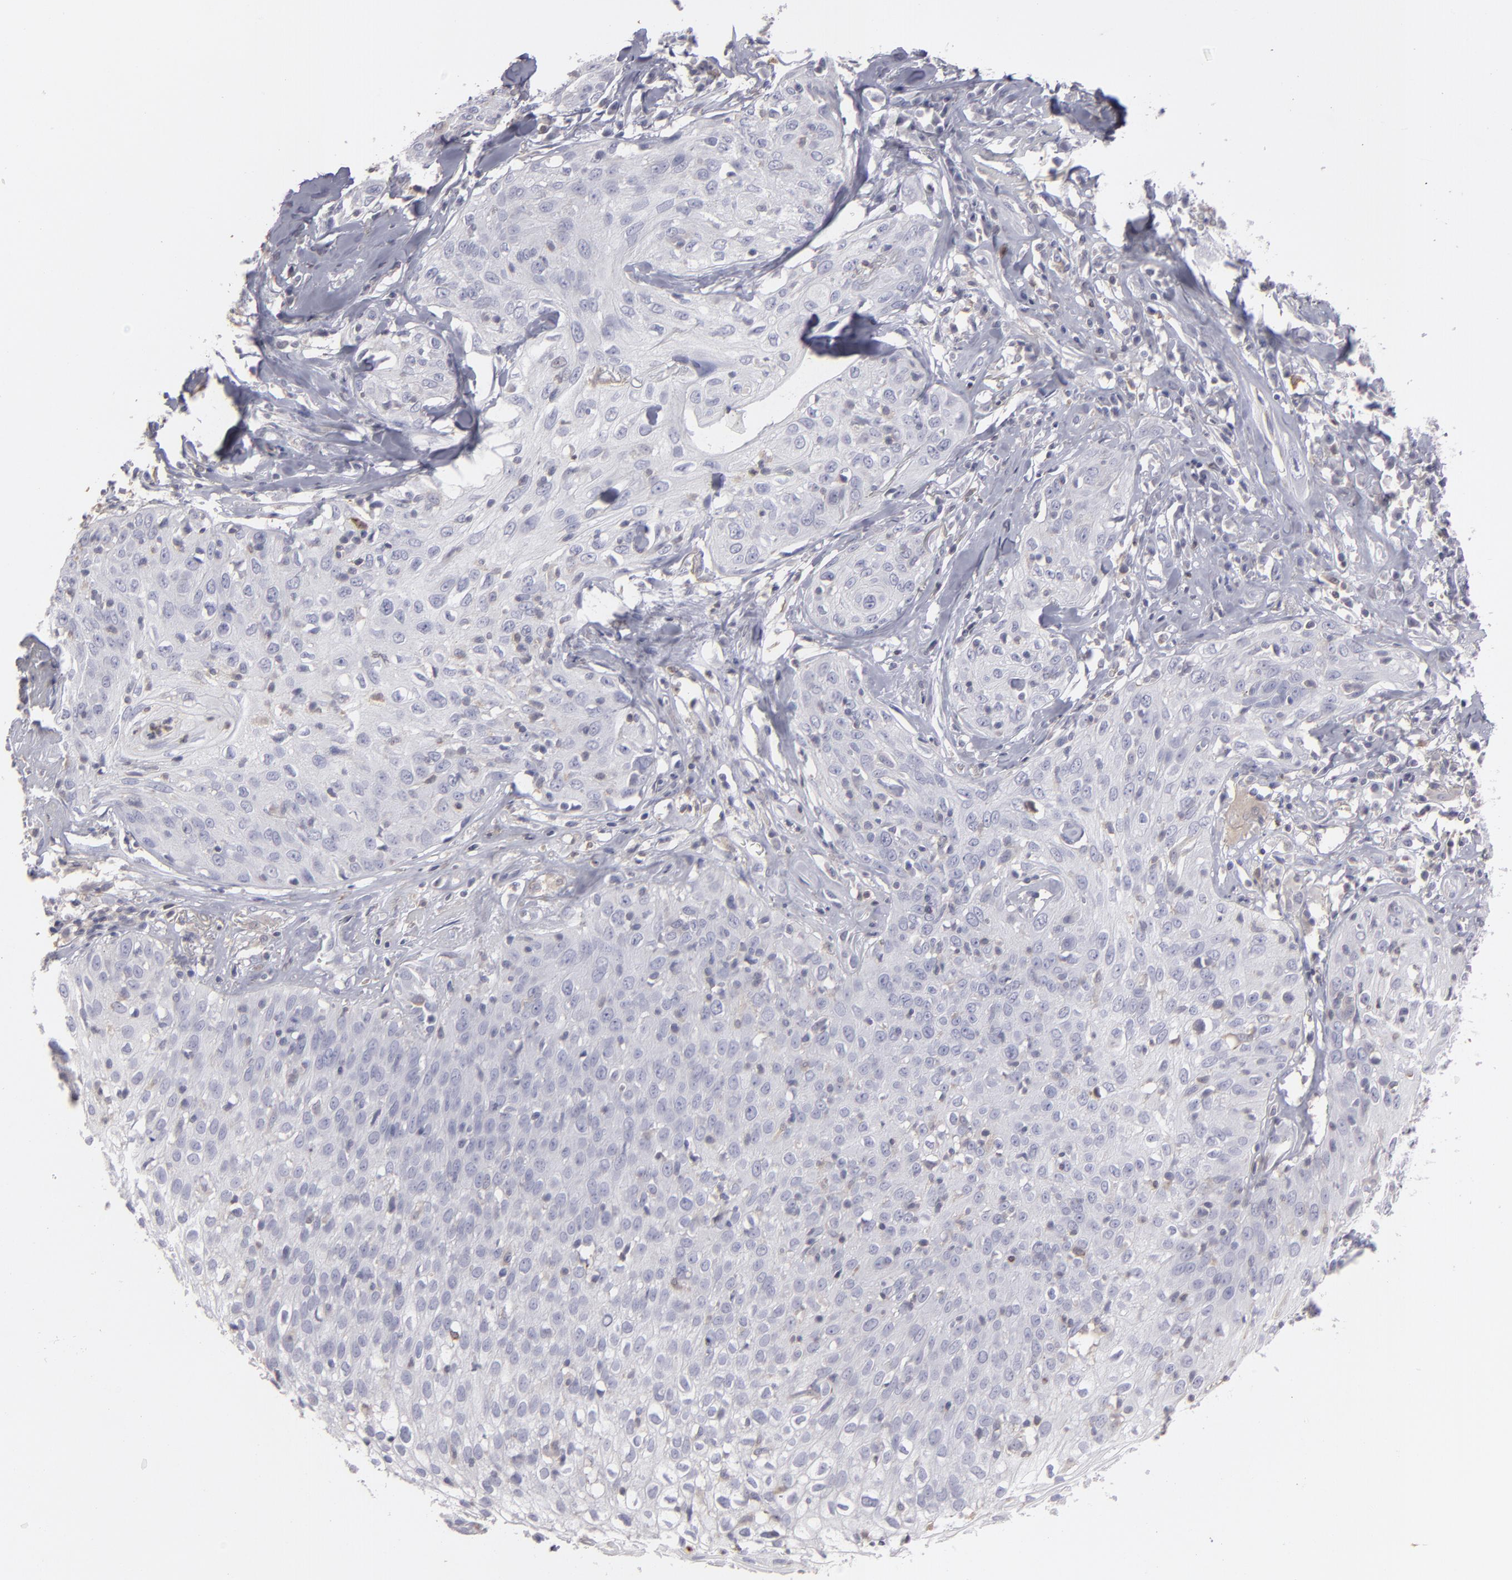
{"staining": {"intensity": "negative", "quantity": "none", "location": "none"}, "tissue": "skin cancer", "cell_type": "Tumor cells", "image_type": "cancer", "snomed": [{"axis": "morphology", "description": "Squamous cell carcinoma, NOS"}, {"axis": "topography", "description": "Skin"}], "caption": "This is an immunohistochemistry photomicrograph of human skin squamous cell carcinoma. There is no positivity in tumor cells.", "gene": "SEMA3G", "patient": {"sex": "male", "age": 65}}